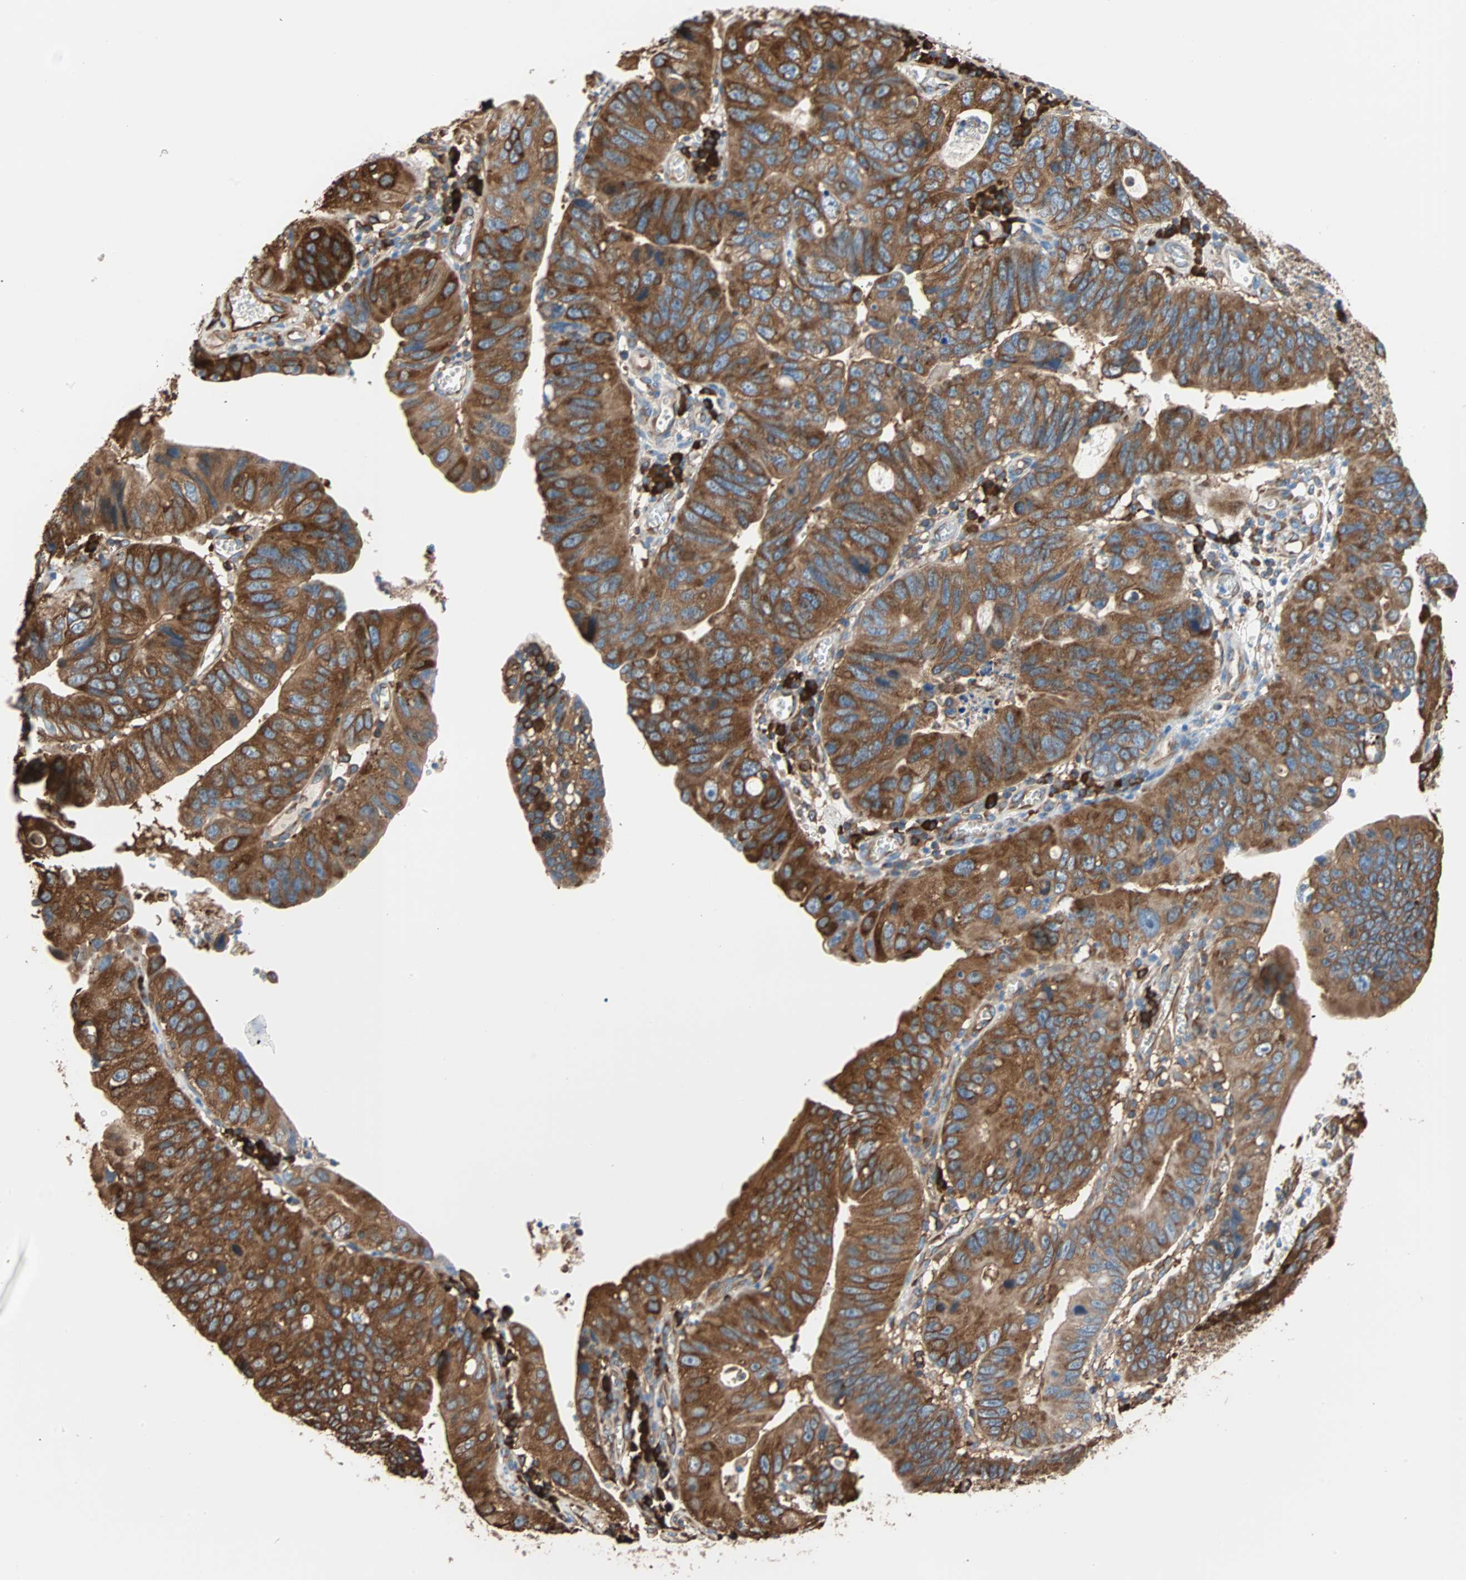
{"staining": {"intensity": "moderate", "quantity": ">75%", "location": "cytoplasmic/membranous"}, "tissue": "stomach cancer", "cell_type": "Tumor cells", "image_type": "cancer", "snomed": [{"axis": "morphology", "description": "Adenocarcinoma, NOS"}, {"axis": "topography", "description": "Stomach"}], "caption": "An immunohistochemistry photomicrograph of neoplastic tissue is shown. Protein staining in brown labels moderate cytoplasmic/membranous positivity in adenocarcinoma (stomach) within tumor cells.", "gene": "EEF2", "patient": {"sex": "male", "age": 59}}